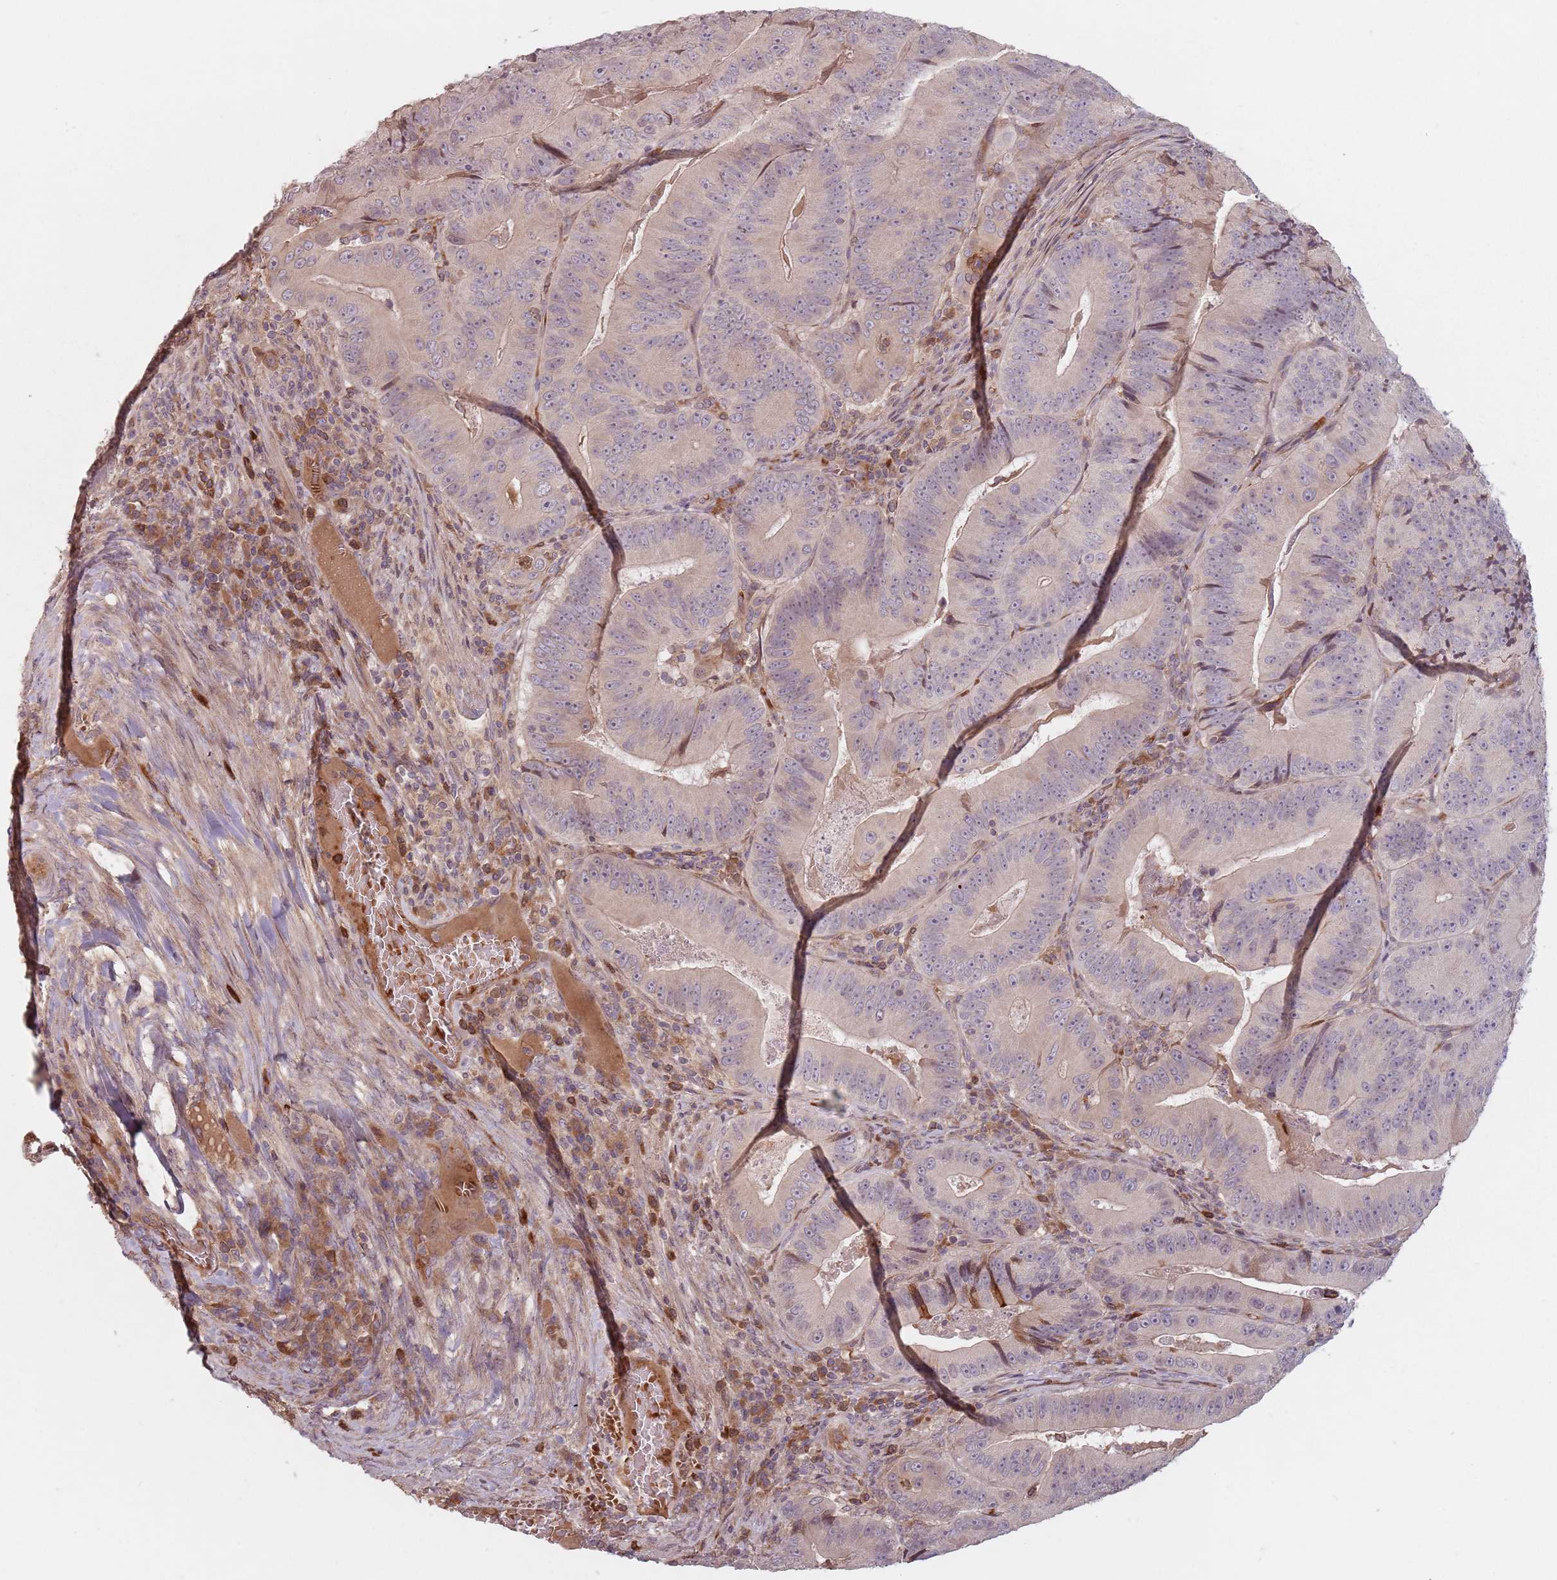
{"staining": {"intensity": "negative", "quantity": "none", "location": "none"}, "tissue": "colorectal cancer", "cell_type": "Tumor cells", "image_type": "cancer", "snomed": [{"axis": "morphology", "description": "Adenocarcinoma, NOS"}, {"axis": "topography", "description": "Colon"}], "caption": "The histopathology image reveals no staining of tumor cells in adenocarcinoma (colorectal).", "gene": "GPR180", "patient": {"sex": "female", "age": 86}}